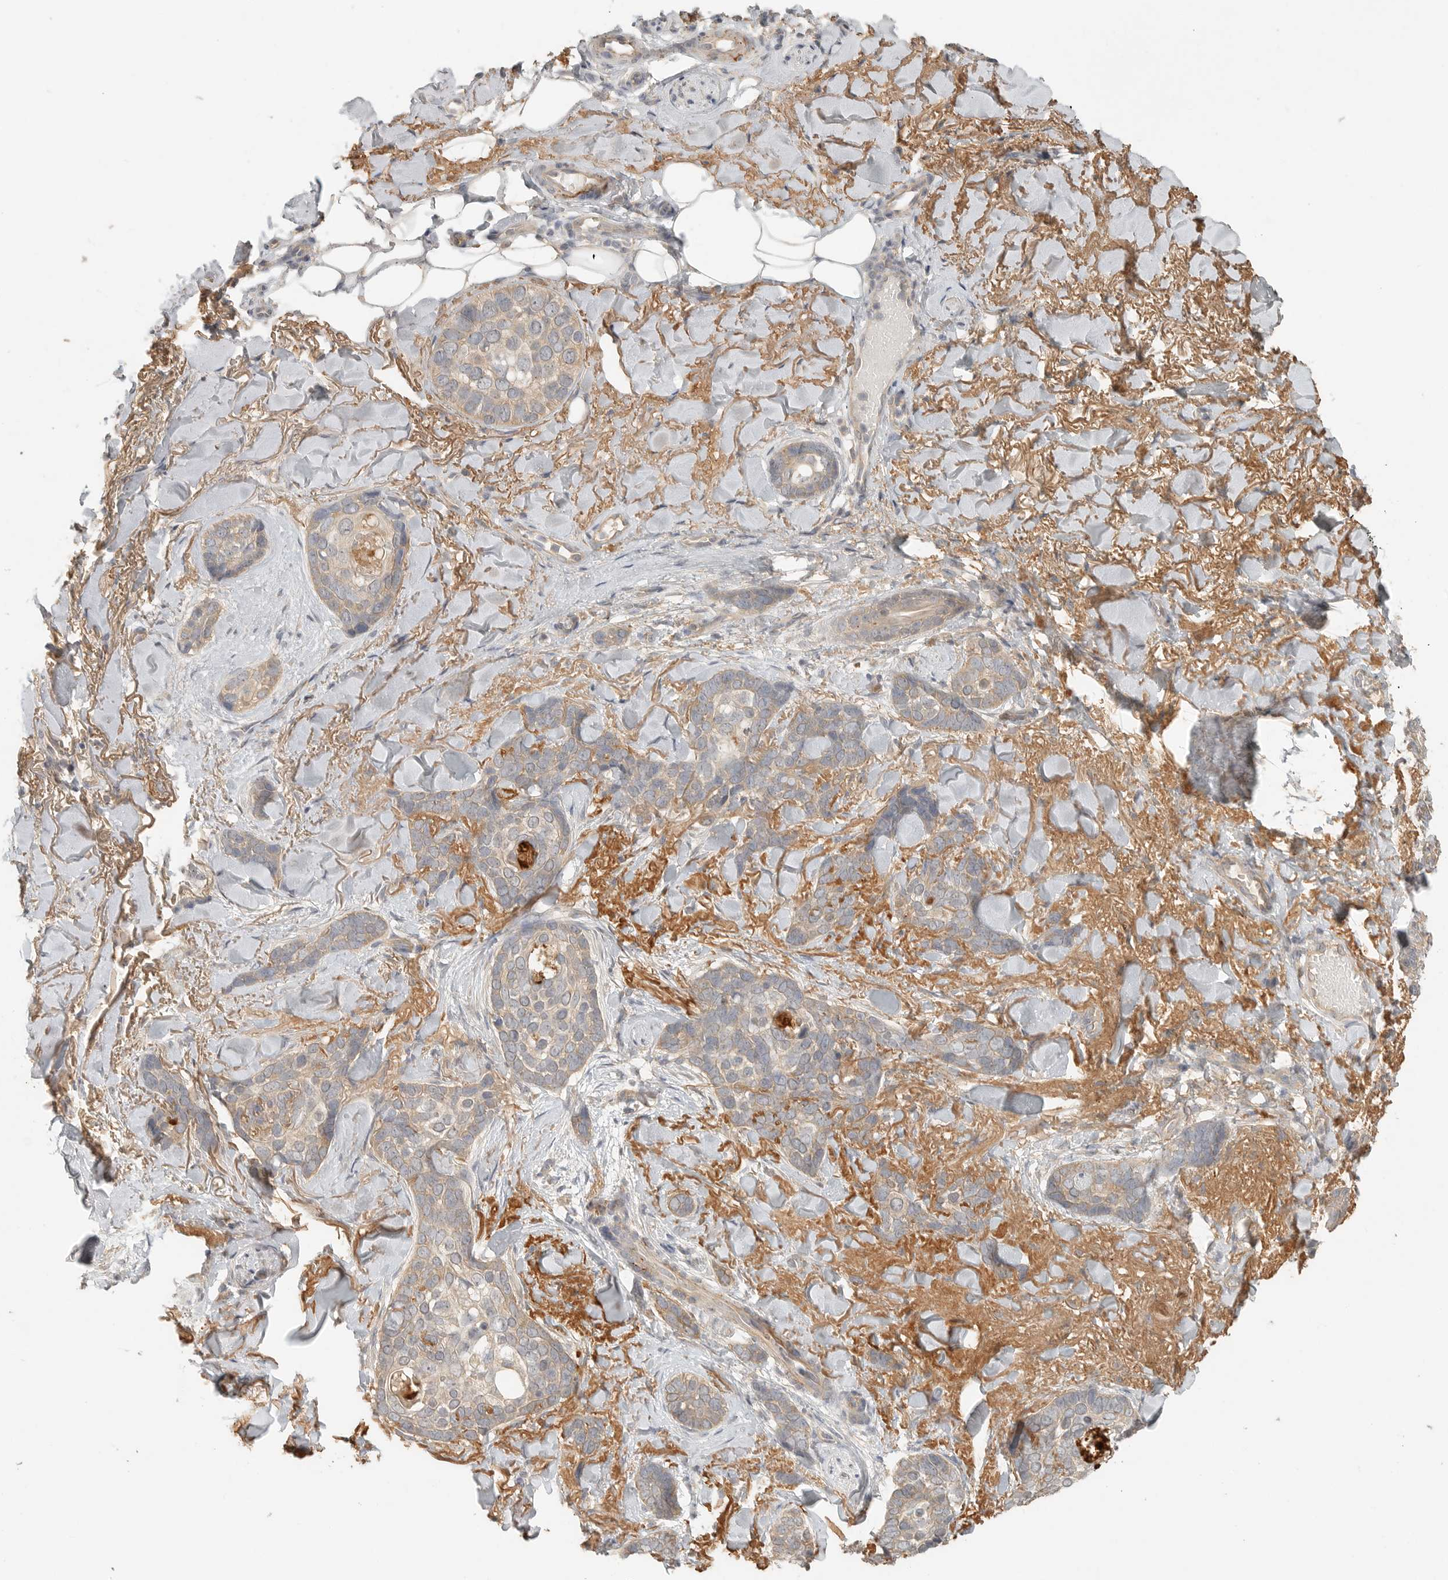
{"staining": {"intensity": "weak", "quantity": "25%-75%", "location": "cytoplasmic/membranous"}, "tissue": "skin cancer", "cell_type": "Tumor cells", "image_type": "cancer", "snomed": [{"axis": "morphology", "description": "Basal cell carcinoma"}, {"axis": "topography", "description": "Skin"}], "caption": "Basal cell carcinoma (skin) tissue demonstrates weak cytoplasmic/membranous staining in about 25%-75% of tumor cells, visualized by immunohistochemistry.", "gene": "HDAC6", "patient": {"sex": "female", "age": 82}}